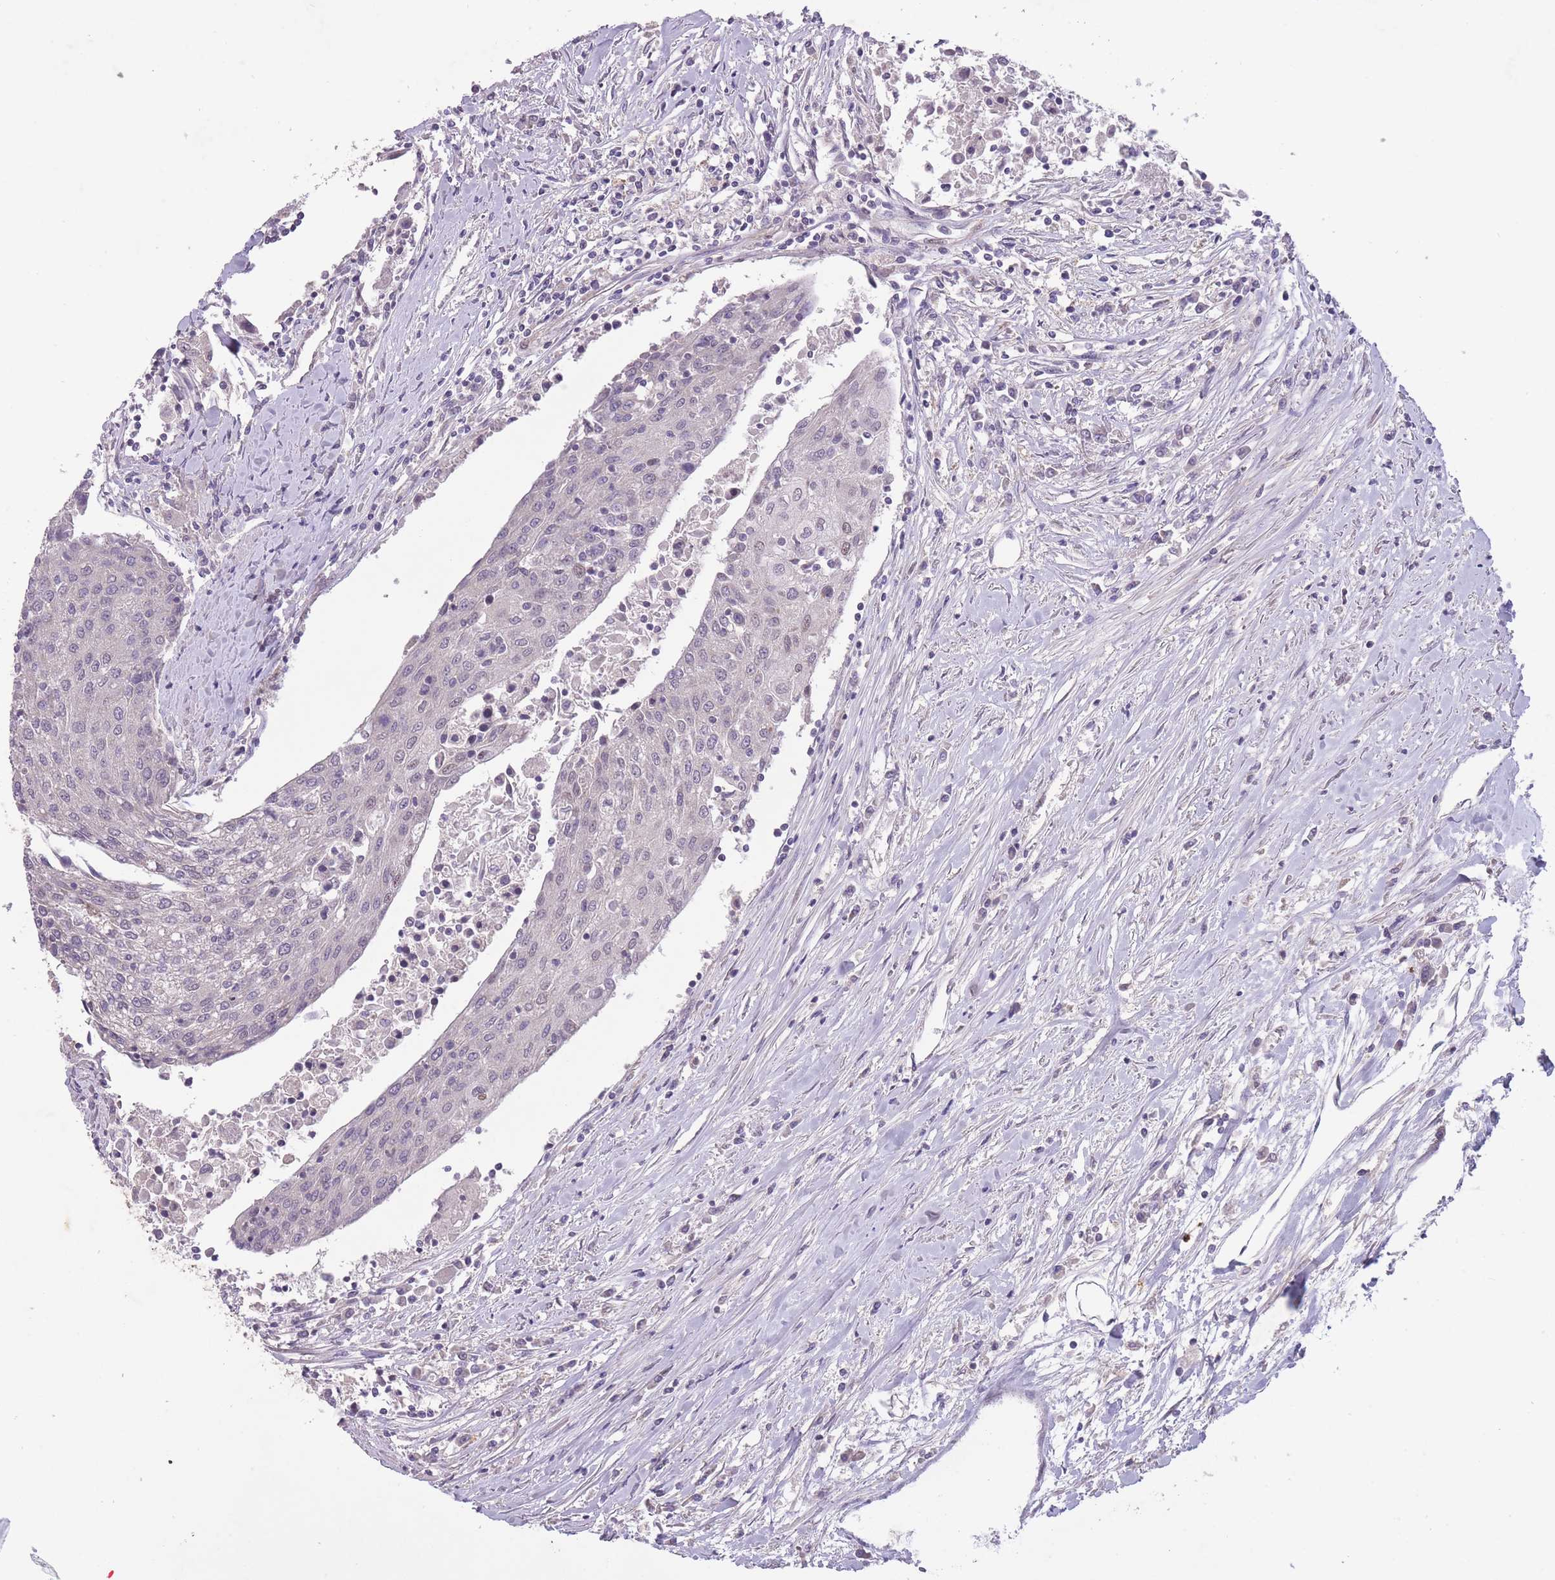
{"staining": {"intensity": "negative", "quantity": "none", "location": "none"}, "tissue": "urothelial cancer", "cell_type": "Tumor cells", "image_type": "cancer", "snomed": [{"axis": "morphology", "description": "Urothelial carcinoma, High grade"}, {"axis": "topography", "description": "Urinary bladder"}], "caption": "A high-resolution micrograph shows immunohistochemistry staining of urothelial cancer, which reveals no significant expression in tumor cells.", "gene": "CBX6", "patient": {"sex": "female", "age": 85}}